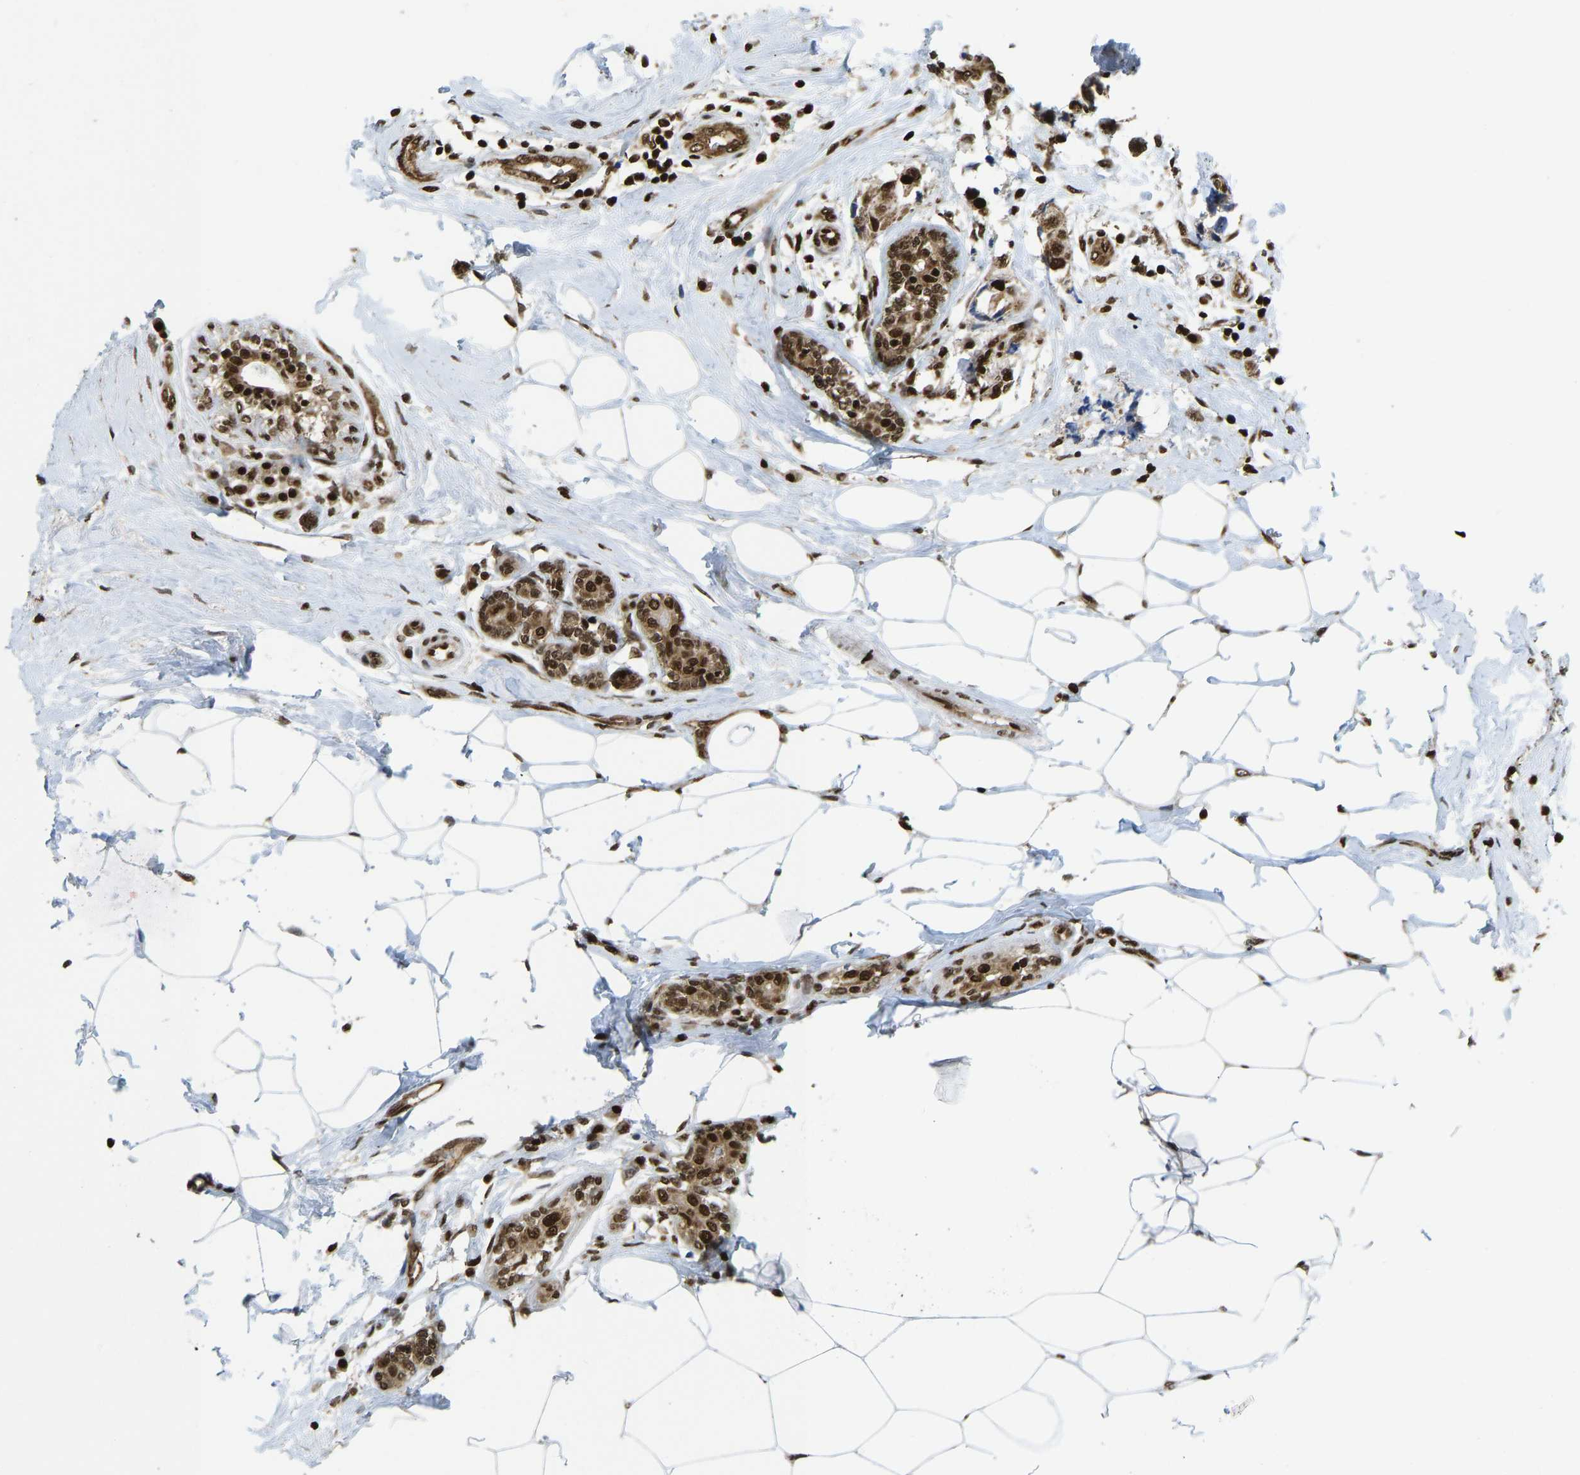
{"staining": {"intensity": "strong", "quantity": ">75%", "location": "nuclear"}, "tissue": "breast cancer", "cell_type": "Tumor cells", "image_type": "cancer", "snomed": [{"axis": "morphology", "description": "Normal tissue, NOS"}, {"axis": "morphology", "description": "Duct carcinoma"}, {"axis": "topography", "description": "Breast"}], "caption": "Strong nuclear expression is seen in approximately >75% of tumor cells in breast cancer.", "gene": "ZSCAN20", "patient": {"sex": "female", "age": 39}}